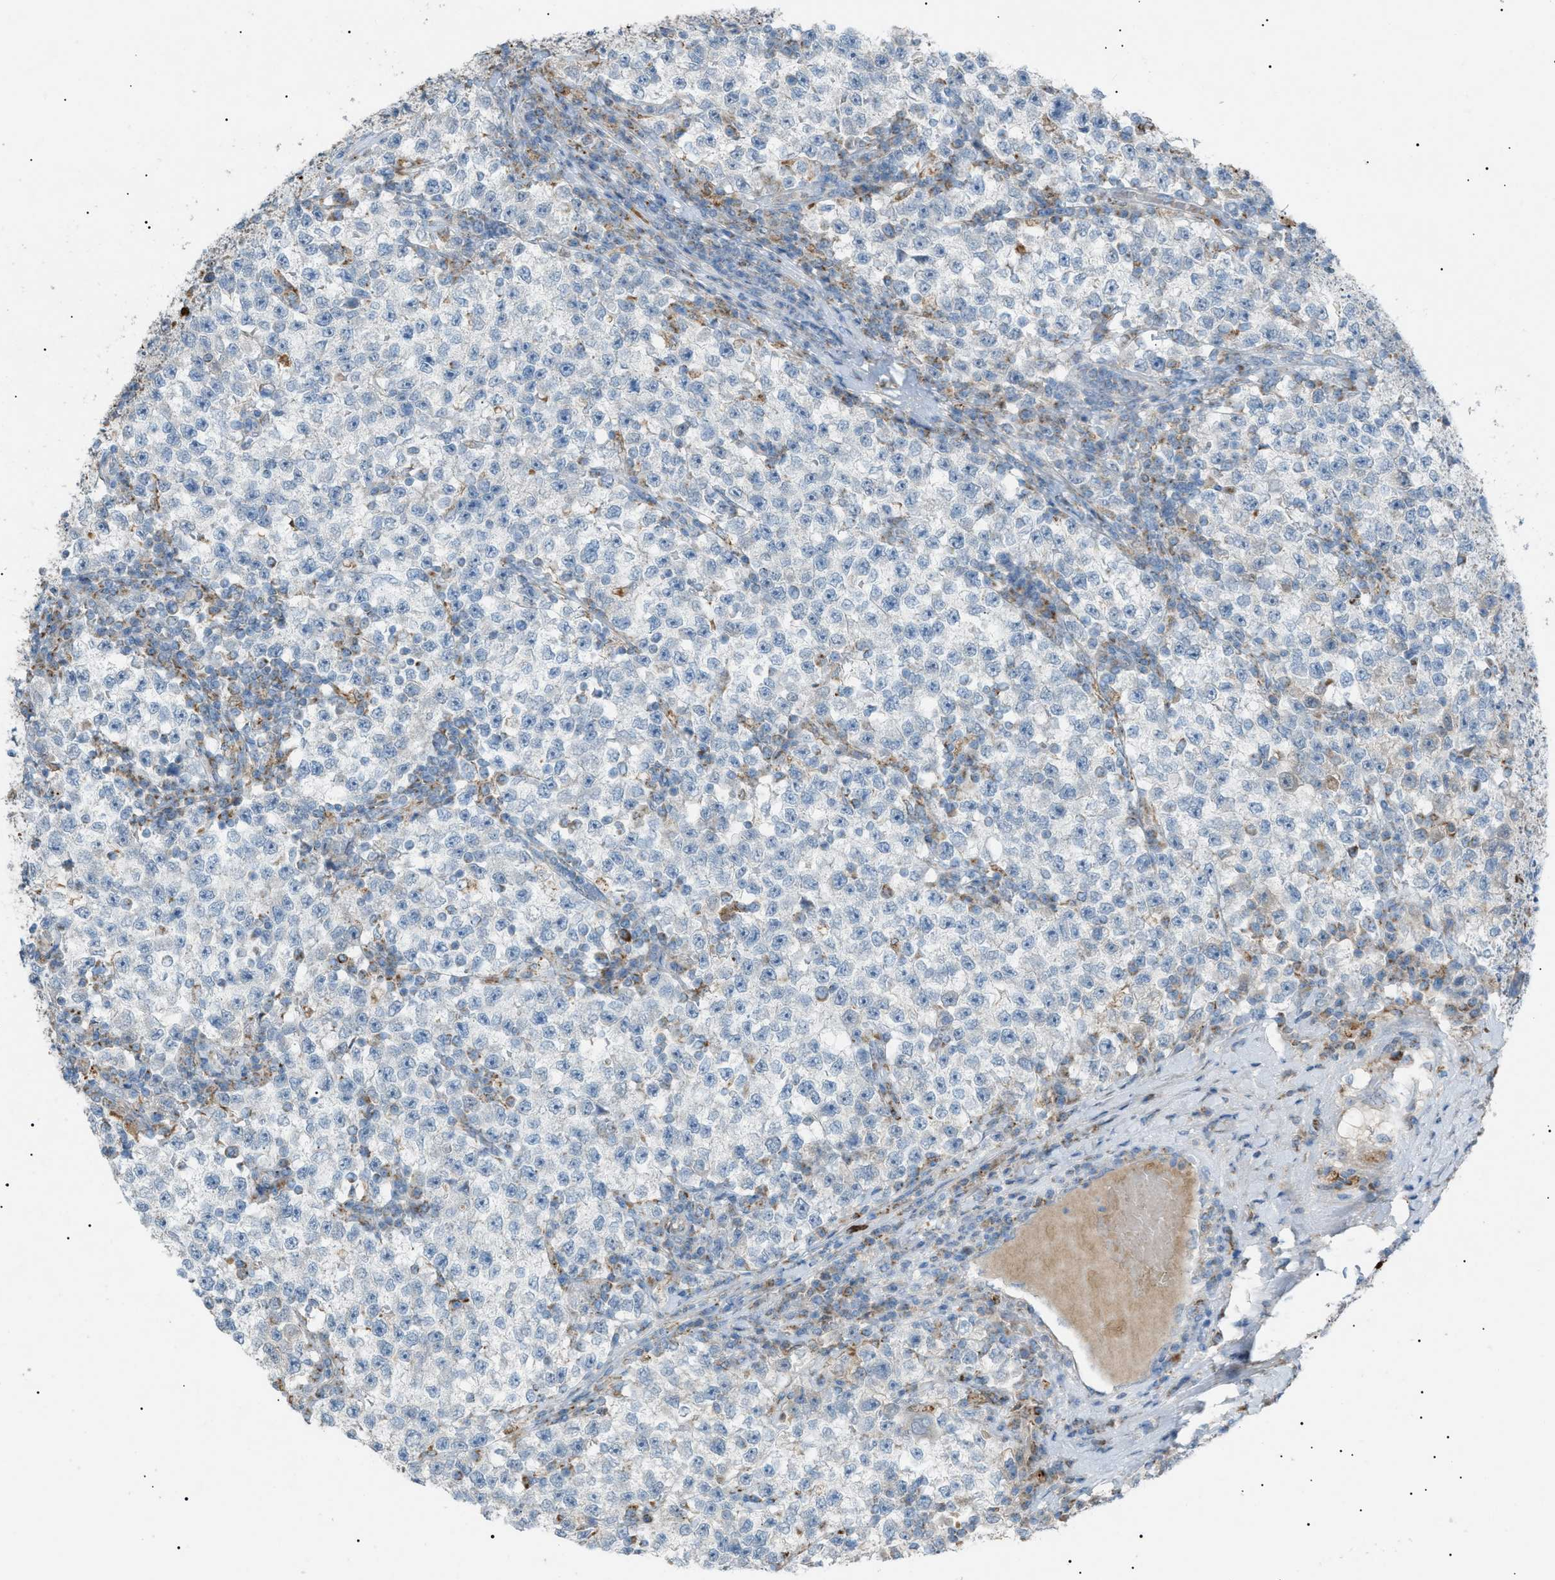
{"staining": {"intensity": "negative", "quantity": "none", "location": "none"}, "tissue": "testis cancer", "cell_type": "Tumor cells", "image_type": "cancer", "snomed": [{"axis": "morphology", "description": "Seminoma, NOS"}, {"axis": "topography", "description": "Testis"}], "caption": "A high-resolution histopathology image shows immunohistochemistry (IHC) staining of testis cancer, which reveals no significant positivity in tumor cells. (DAB immunohistochemistry (IHC), high magnification).", "gene": "ZNF516", "patient": {"sex": "male", "age": 22}}